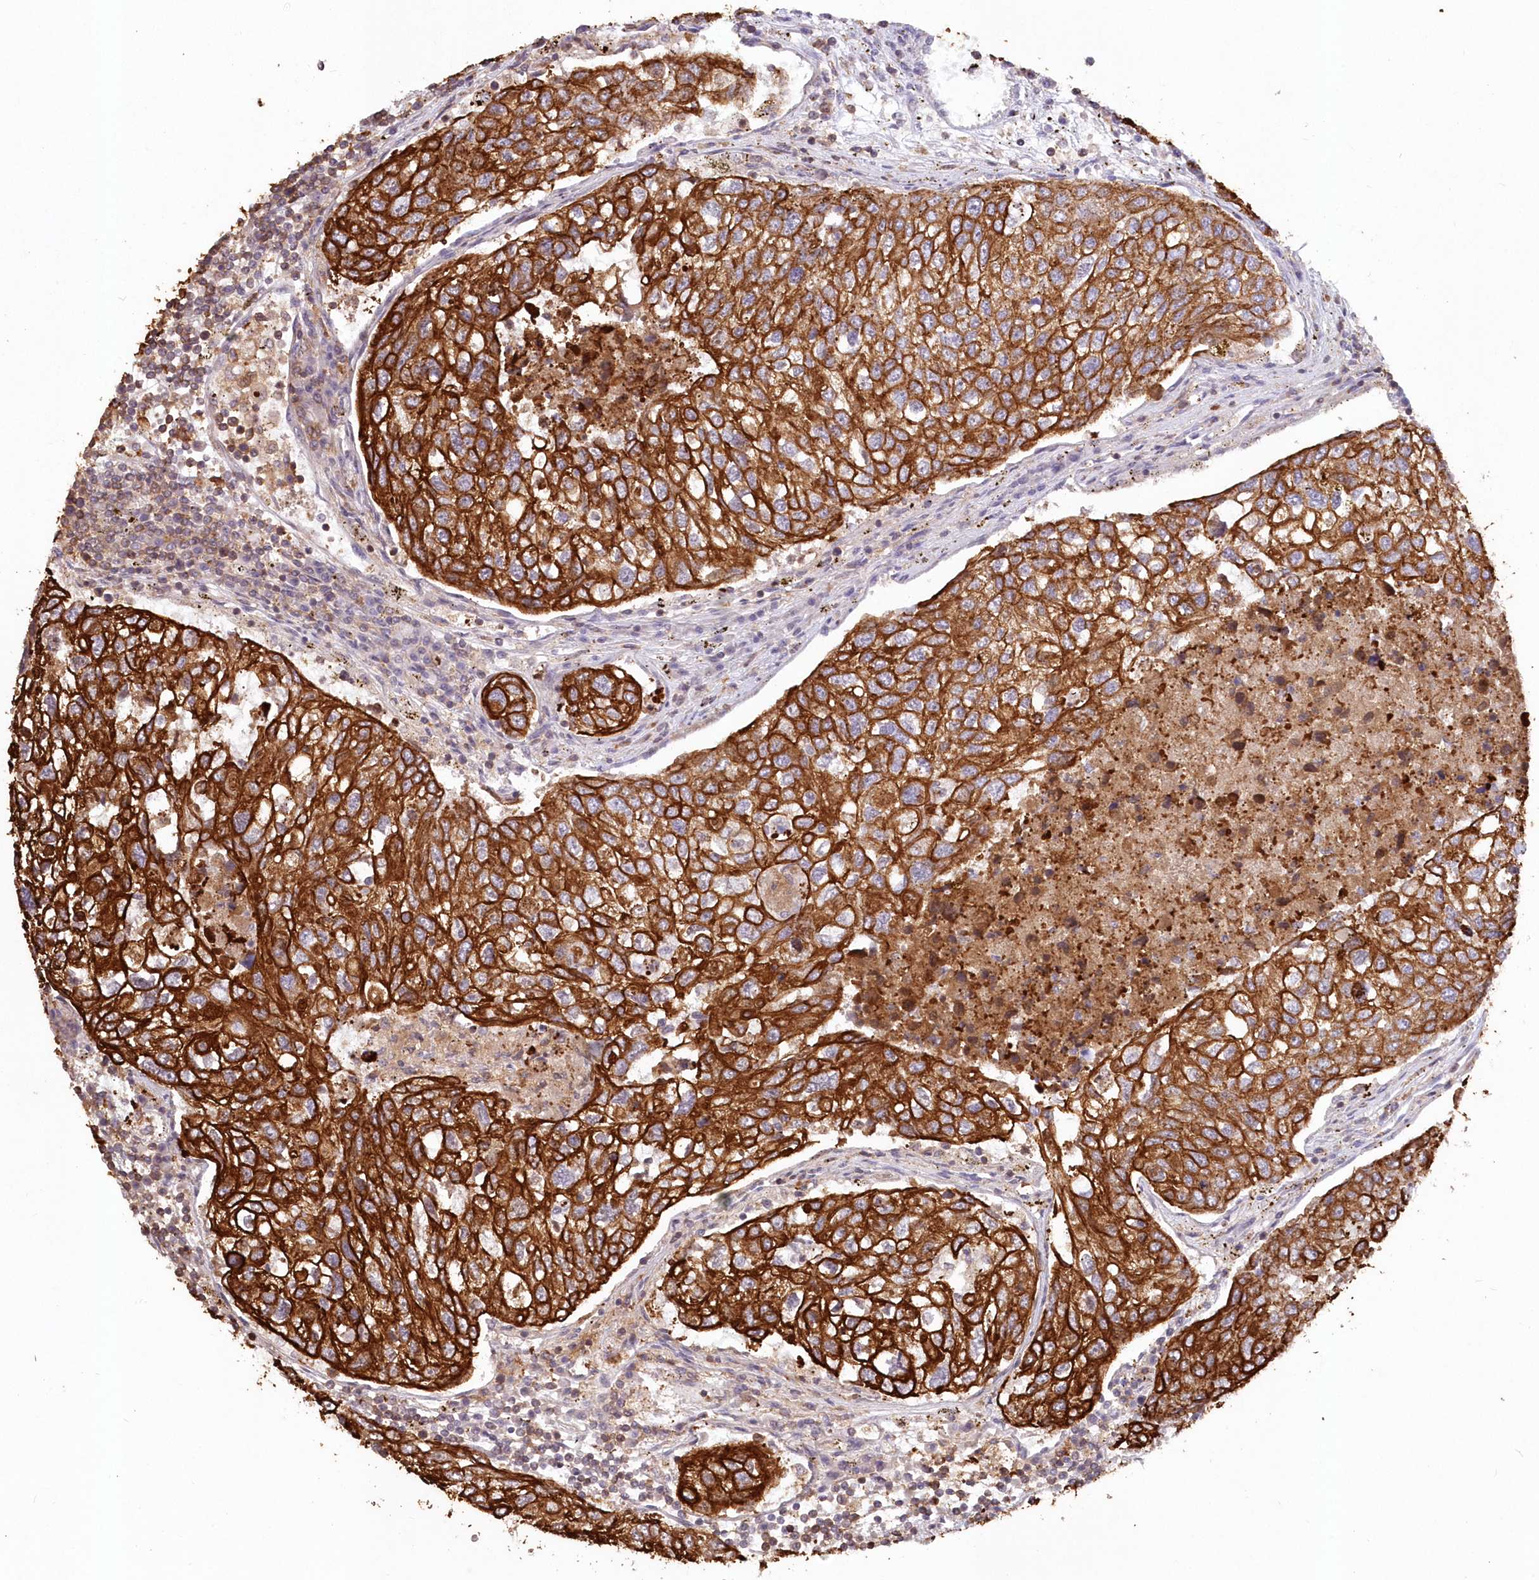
{"staining": {"intensity": "strong", "quantity": ">75%", "location": "cytoplasmic/membranous"}, "tissue": "urothelial cancer", "cell_type": "Tumor cells", "image_type": "cancer", "snomed": [{"axis": "morphology", "description": "Urothelial carcinoma, High grade"}, {"axis": "topography", "description": "Lymph node"}, {"axis": "topography", "description": "Urinary bladder"}], "caption": "About >75% of tumor cells in high-grade urothelial carcinoma demonstrate strong cytoplasmic/membranous protein positivity as visualized by brown immunohistochemical staining.", "gene": "SNED1", "patient": {"sex": "male", "age": 51}}